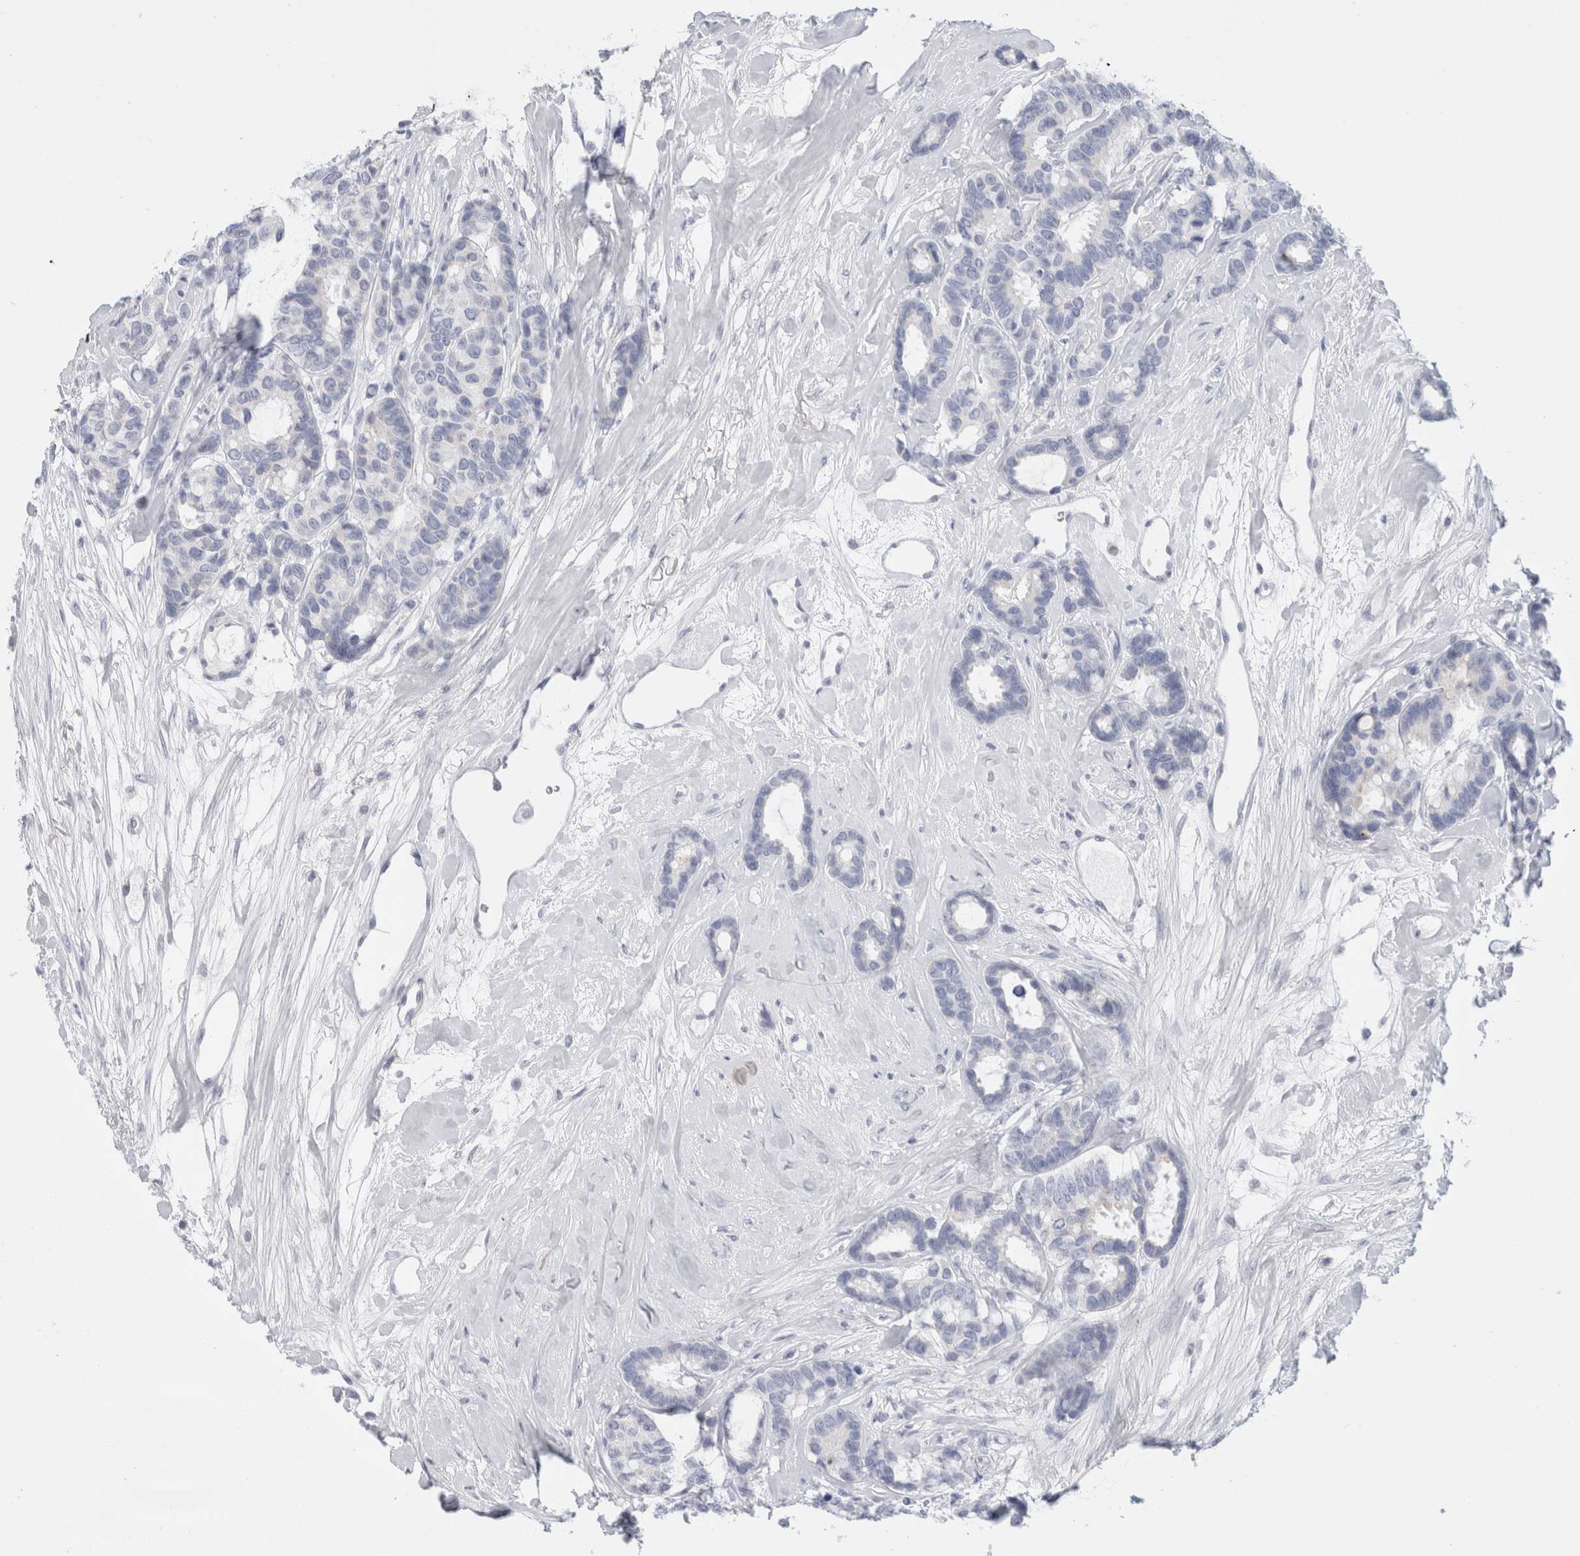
{"staining": {"intensity": "negative", "quantity": "none", "location": "none"}, "tissue": "breast cancer", "cell_type": "Tumor cells", "image_type": "cancer", "snomed": [{"axis": "morphology", "description": "Duct carcinoma"}, {"axis": "topography", "description": "Breast"}], "caption": "High power microscopy micrograph of an immunohistochemistry micrograph of breast infiltrating ductal carcinoma, revealing no significant positivity in tumor cells. The staining was performed using DAB to visualize the protein expression in brown, while the nuclei were stained in blue with hematoxylin (Magnification: 20x).", "gene": "MUC15", "patient": {"sex": "female", "age": 87}}